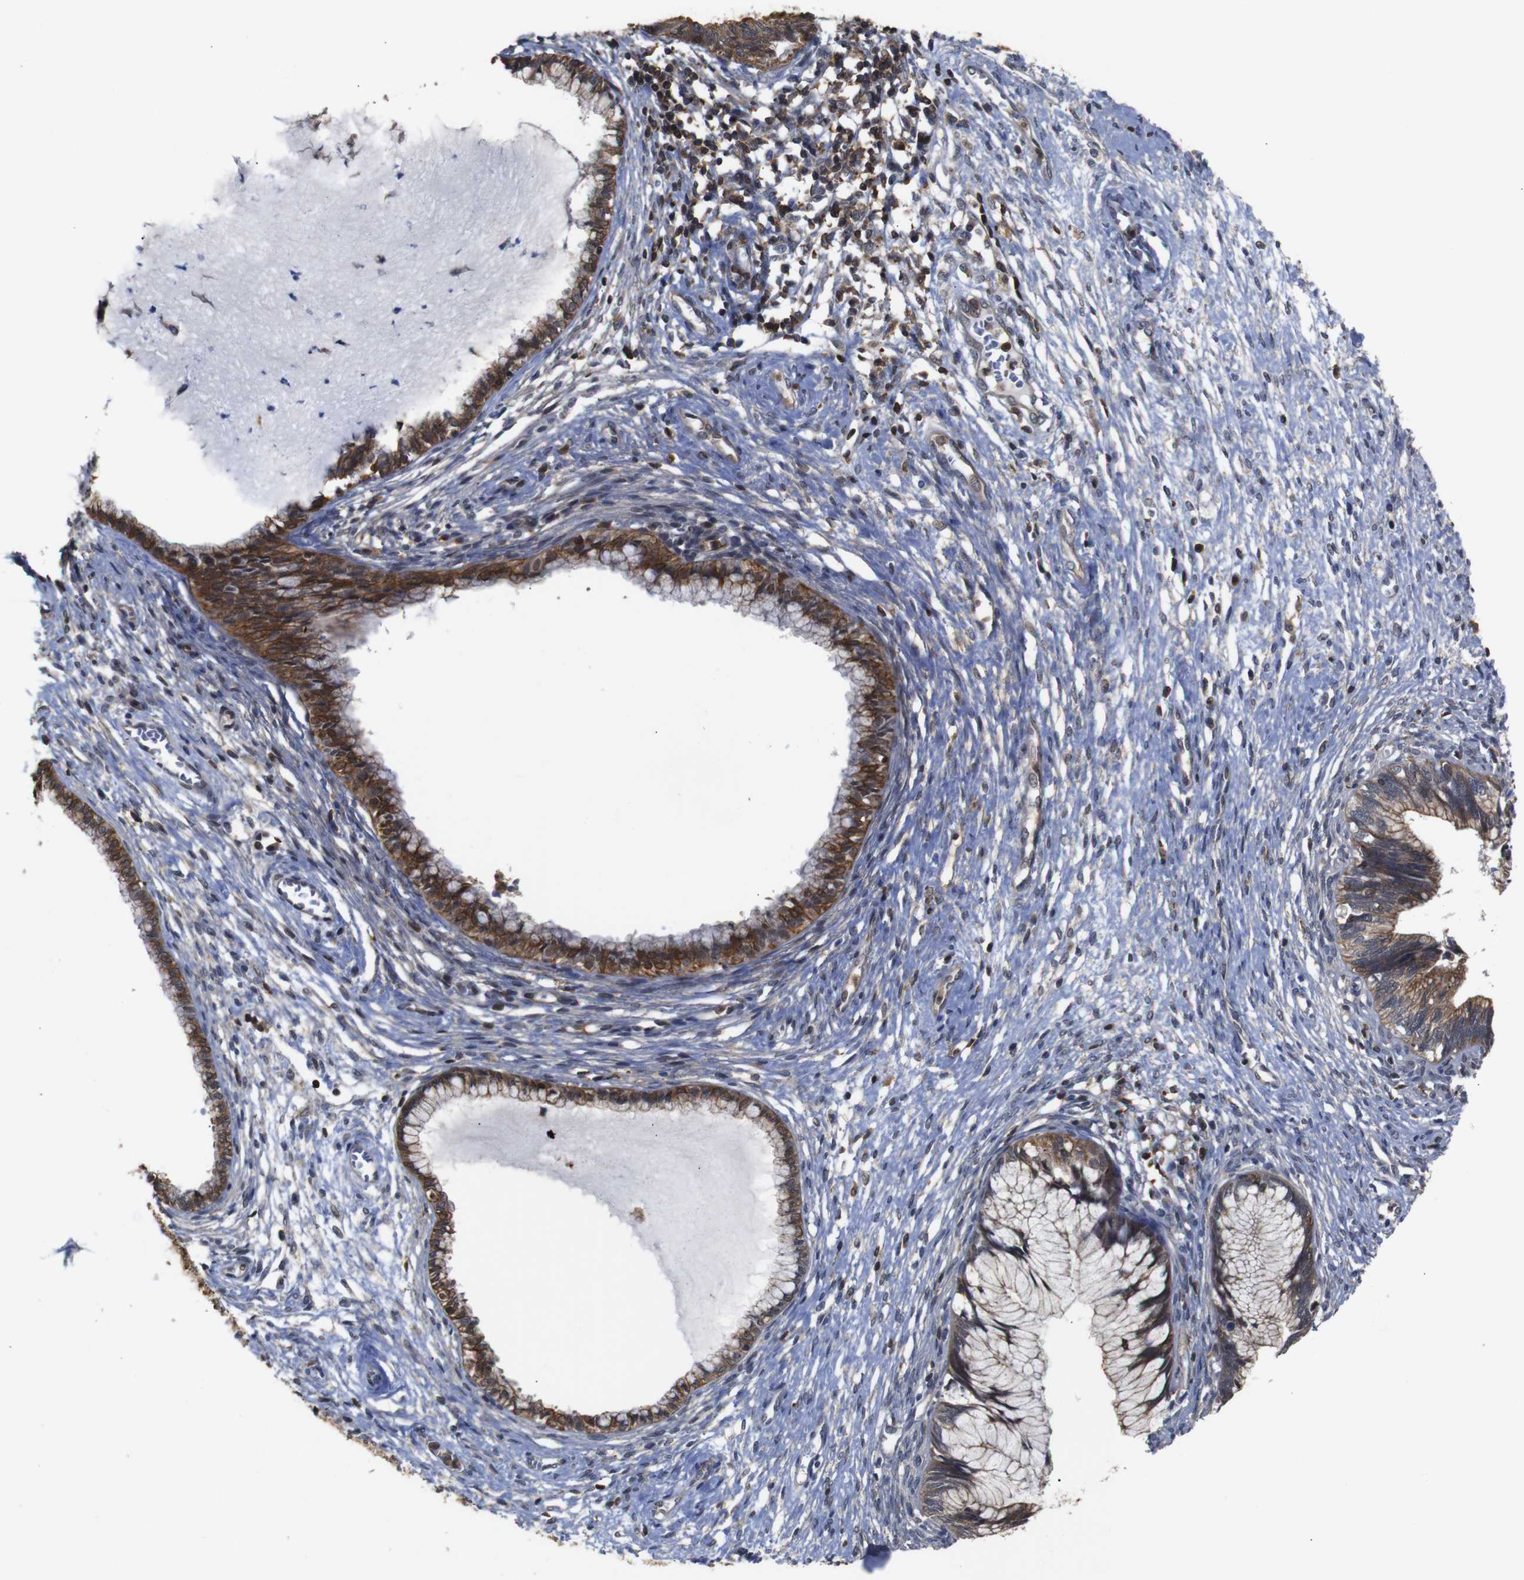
{"staining": {"intensity": "moderate", "quantity": ">75%", "location": "cytoplasmic/membranous"}, "tissue": "cervical cancer", "cell_type": "Tumor cells", "image_type": "cancer", "snomed": [{"axis": "morphology", "description": "Adenocarcinoma, NOS"}, {"axis": "topography", "description": "Cervix"}], "caption": "Brown immunohistochemical staining in human cervical cancer (adenocarcinoma) reveals moderate cytoplasmic/membranous staining in approximately >75% of tumor cells.", "gene": "BRWD3", "patient": {"sex": "female", "age": 44}}